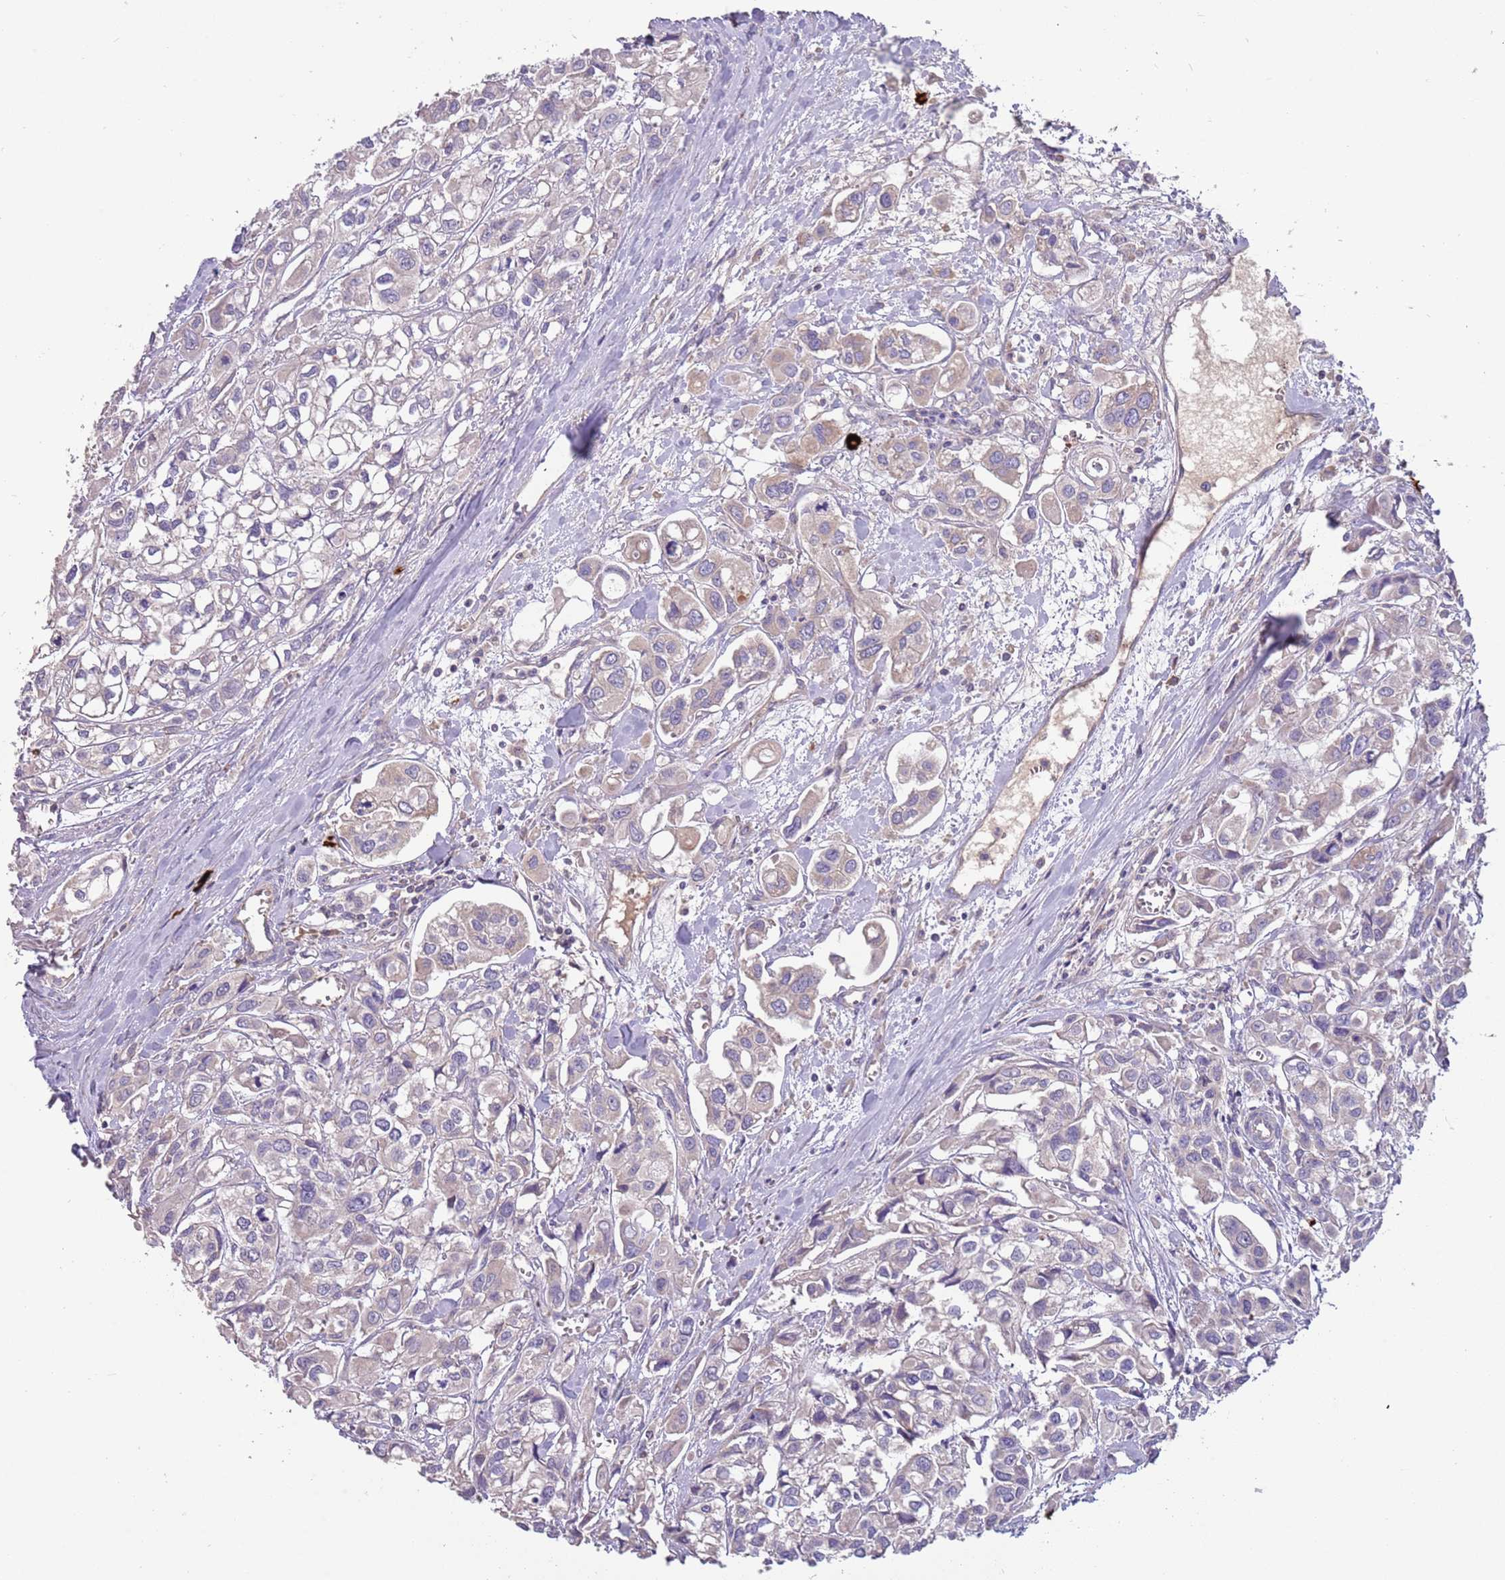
{"staining": {"intensity": "negative", "quantity": "none", "location": "none"}, "tissue": "urothelial cancer", "cell_type": "Tumor cells", "image_type": "cancer", "snomed": [{"axis": "morphology", "description": "Urothelial carcinoma, High grade"}, {"axis": "topography", "description": "Urinary bladder"}], "caption": "A high-resolution micrograph shows IHC staining of urothelial cancer, which displays no significant positivity in tumor cells. (Stains: DAB IHC with hematoxylin counter stain, Microscopy: brightfield microscopy at high magnification).", "gene": "TRMO", "patient": {"sex": "male", "age": 67}}